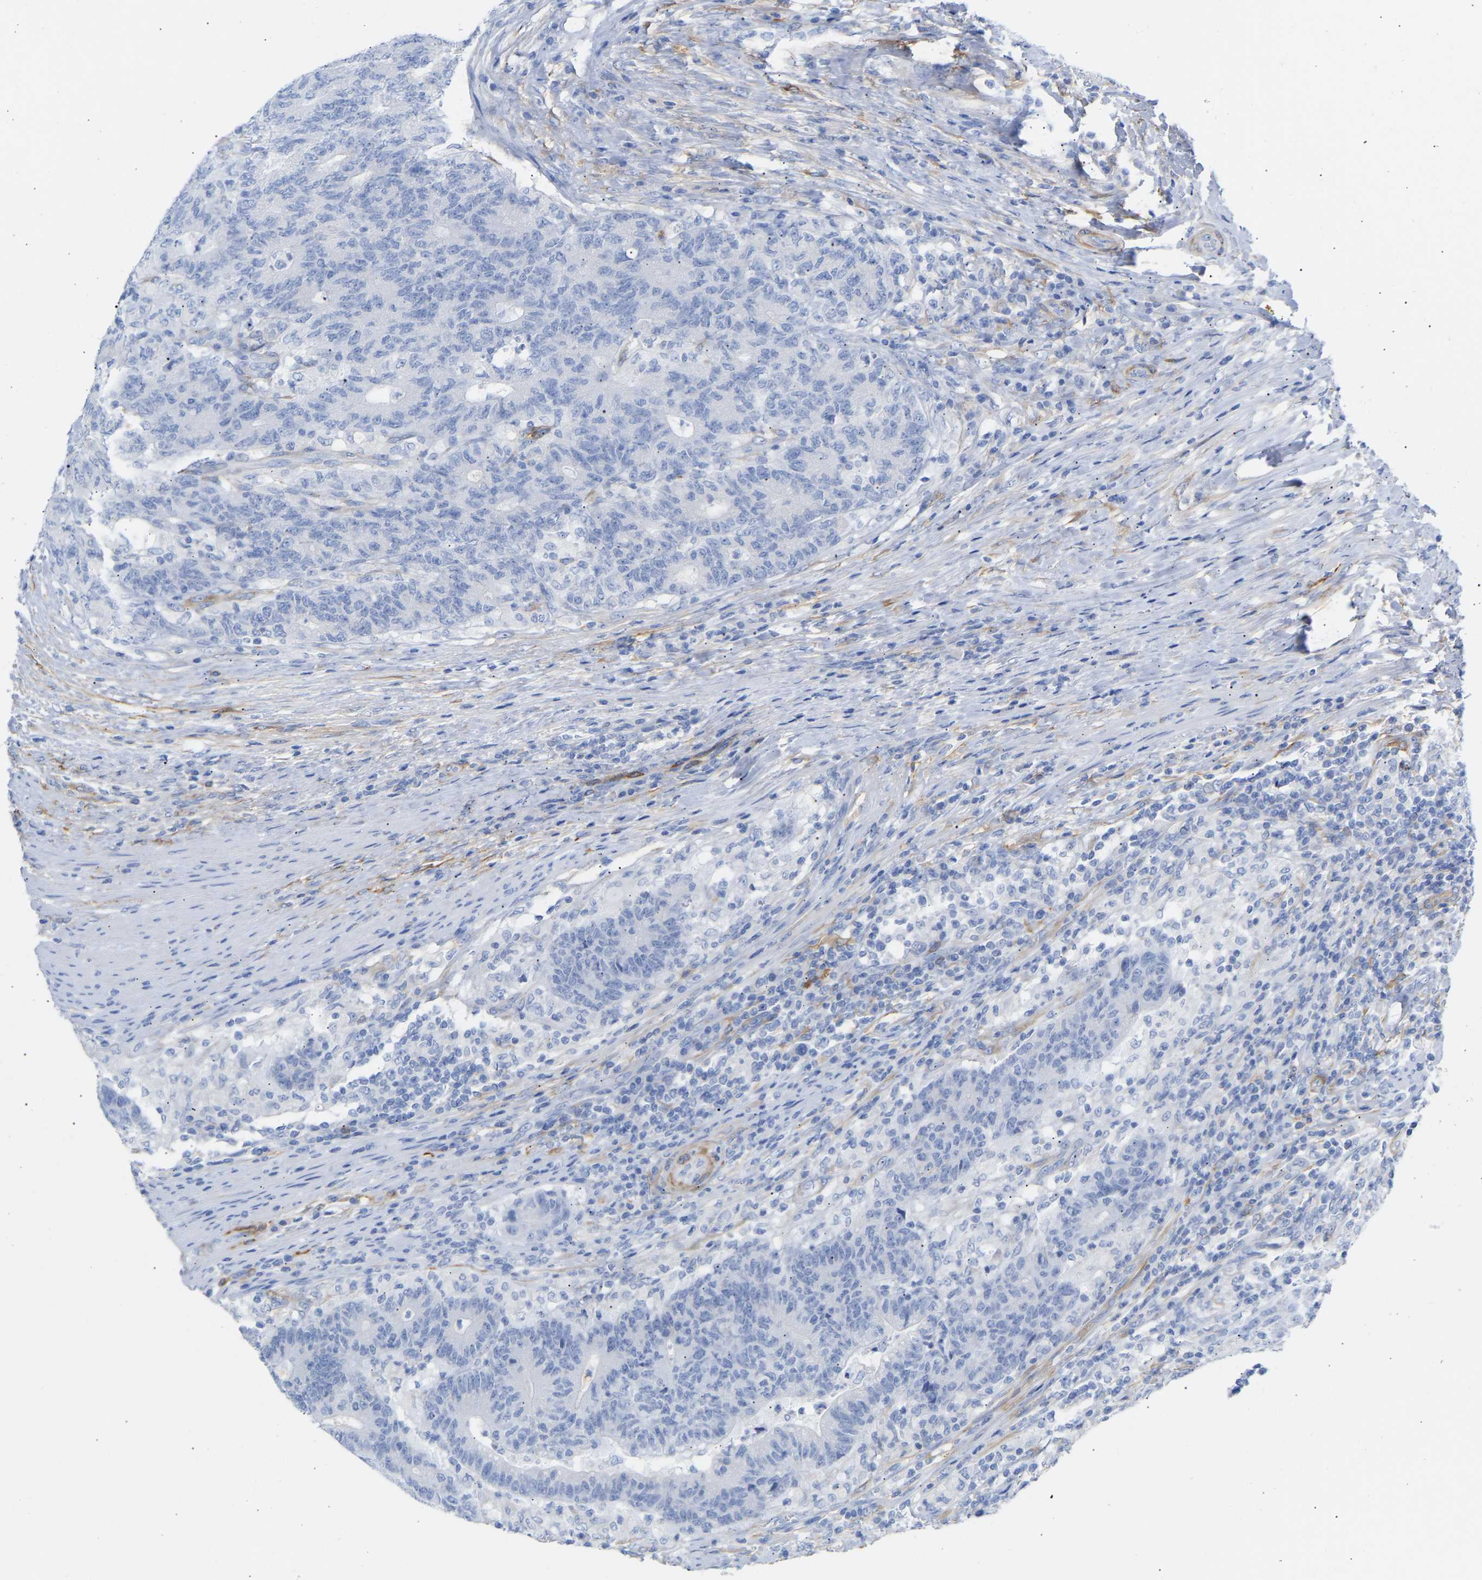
{"staining": {"intensity": "negative", "quantity": "none", "location": "none"}, "tissue": "colorectal cancer", "cell_type": "Tumor cells", "image_type": "cancer", "snomed": [{"axis": "morphology", "description": "Normal tissue, NOS"}, {"axis": "morphology", "description": "Adenocarcinoma, NOS"}, {"axis": "topography", "description": "Colon"}], "caption": "DAB immunohistochemical staining of colorectal cancer exhibits no significant positivity in tumor cells.", "gene": "AMPH", "patient": {"sex": "female", "age": 75}}